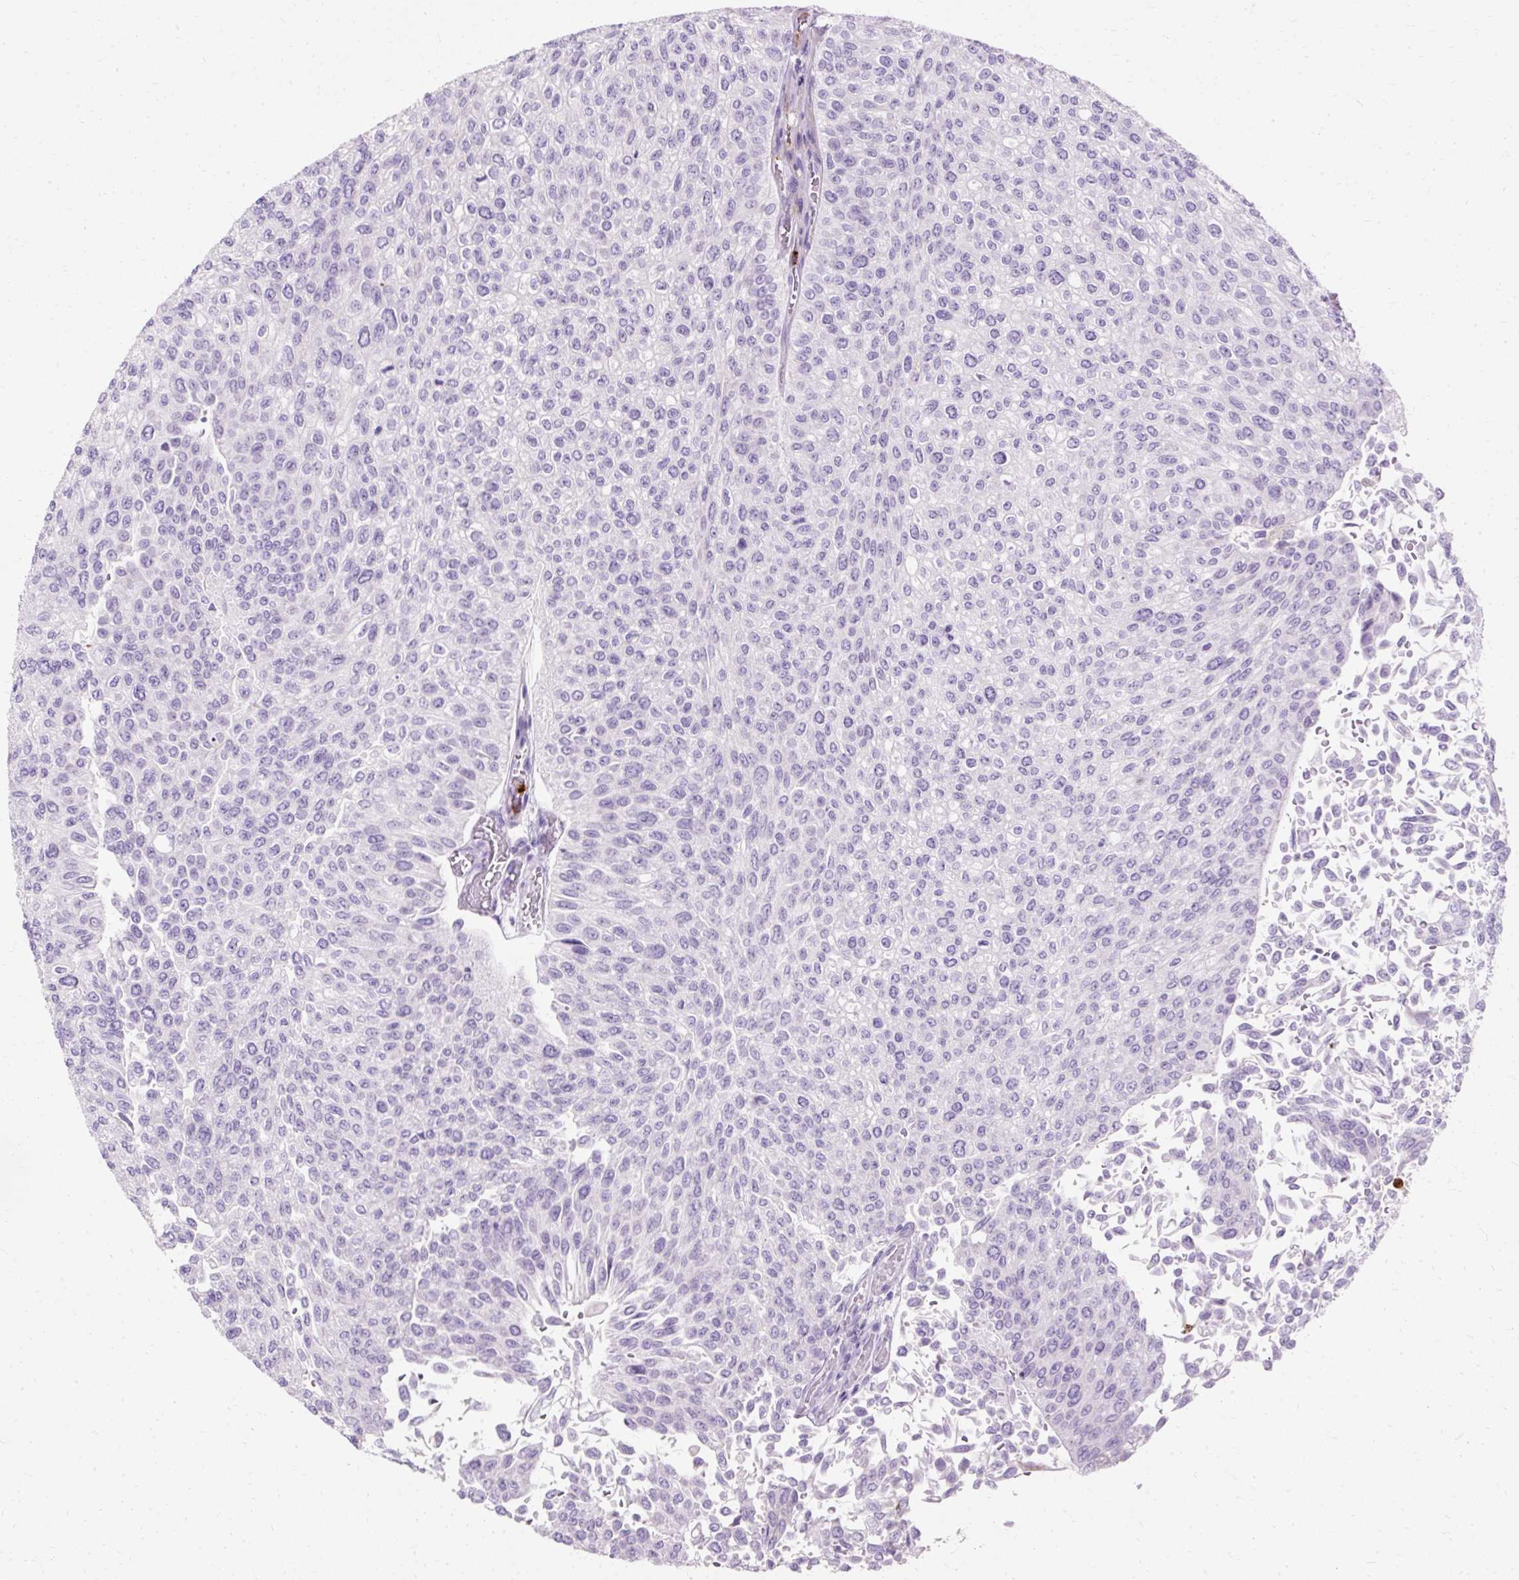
{"staining": {"intensity": "negative", "quantity": "none", "location": "none"}, "tissue": "urothelial cancer", "cell_type": "Tumor cells", "image_type": "cancer", "snomed": [{"axis": "morphology", "description": "Urothelial carcinoma, NOS"}, {"axis": "topography", "description": "Urinary bladder"}], "caption": "There is no significant staining in tumor cells of transitional cell carcinoma.", "gene": "DEFA1", "patient": {"sex": "male", "age": 59}}